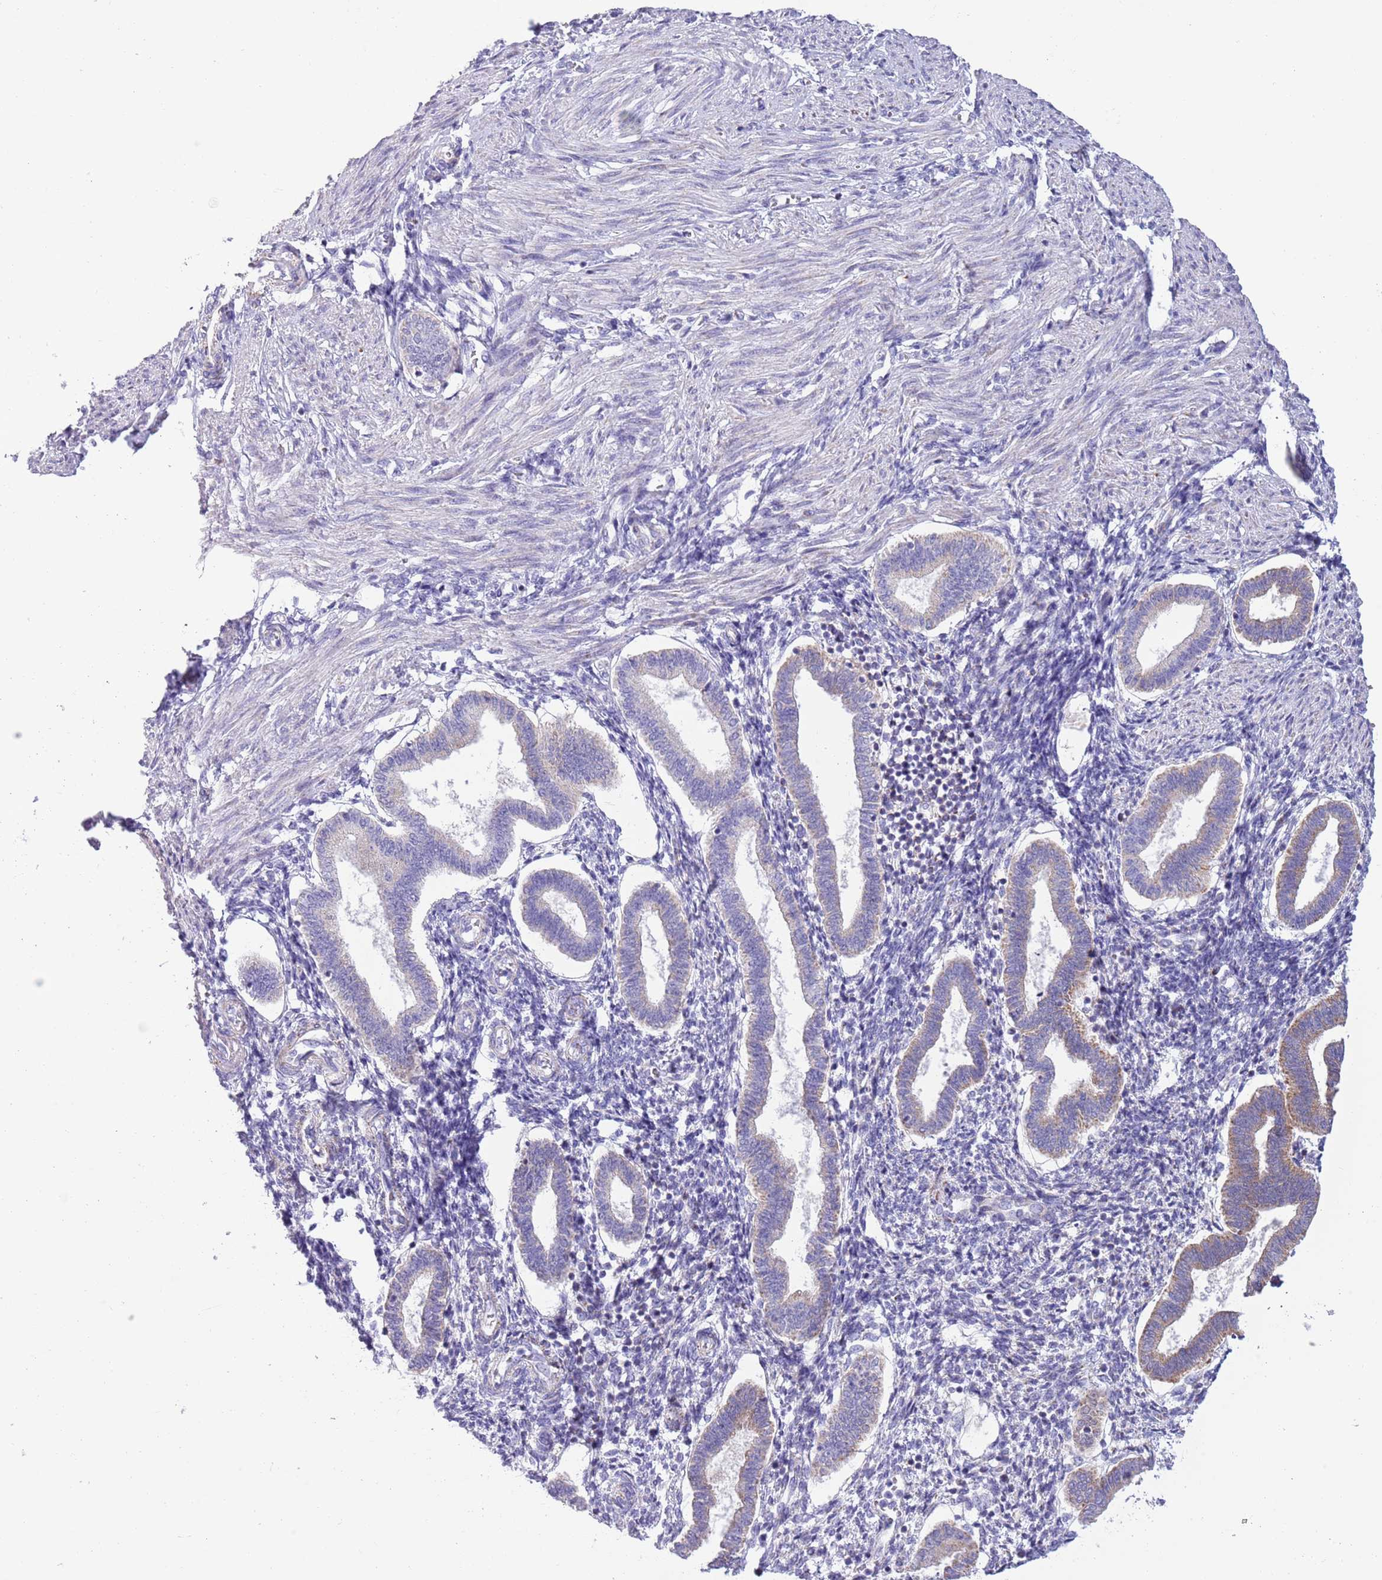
{"staining": {"intensity": "negative", "quantity": "none", "location": "none"}, "tissue": "endometrium", "cell_type": "Cells in endometrial stroma", "image_type": "normal", "snomed": [{"axis": "morphology", "description": "Normal tissue, NOS"}, {"axis": "topography", "description": "Endometrium"}], "caption": "An image of endometrium stained for a protein displays no brown staining in cells in endometrial stroma. (DAB IHC visualized using brightfield microscopy, high magnification).", "gene": "MOCOS", "patient": {"sex": "female", "age": 24}}